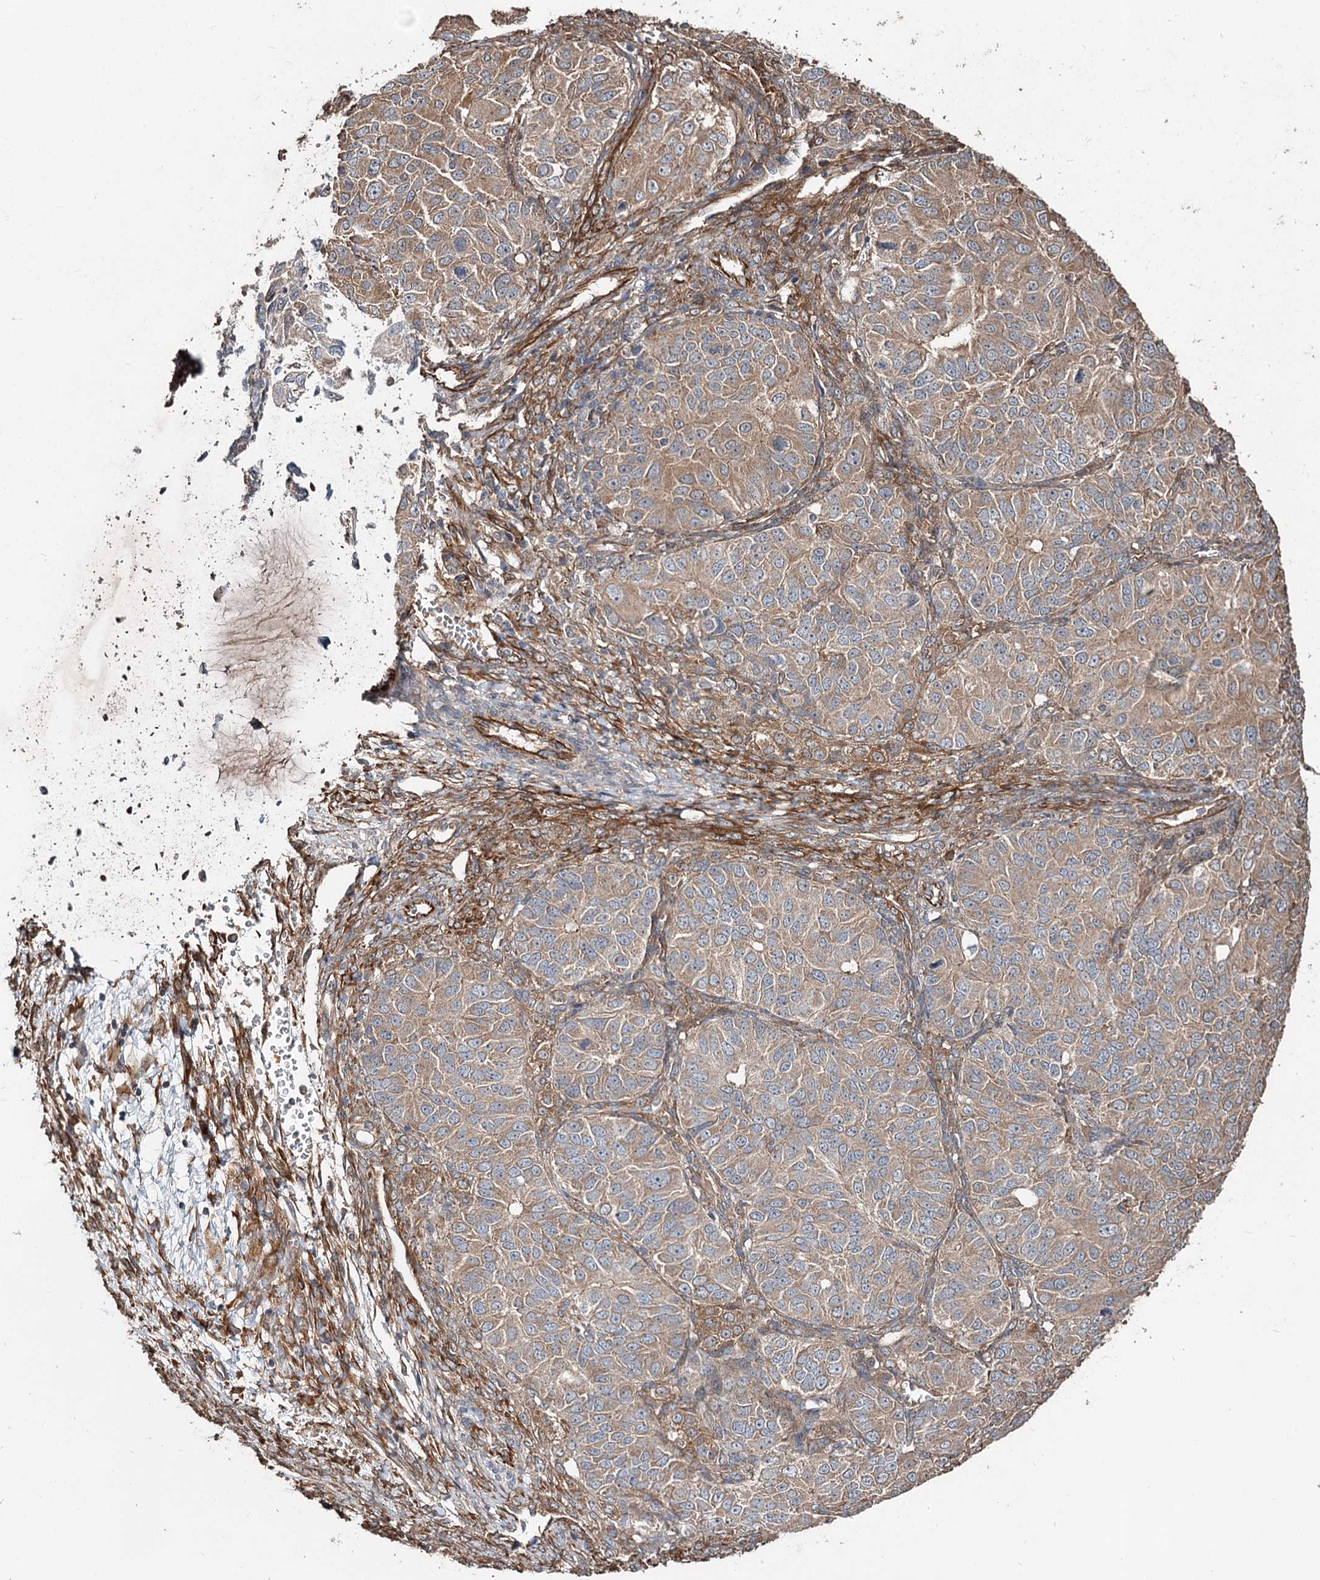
{"staining": {"intensity": "moderate", "quantity": ">75%", "location": "cytoplasmic/membranous"}, "tissue": "ovarian cancer", "cell_type": "Tumor cells", "image_type": "cancer", "snomed": [{"axis": "morphology", "description": "Carcinoma, endometroid"}, {"axis": "topography", "description": "Ovary"}], "caption": "Protein expression analysis of human ovarian endometroid carcinoma reveals moderate cytoplasmic/membranous positivity in about >75% of tumor cells. (DAB (3,3'-diaminobenzidine) = brown stain, brightfield microscopy at high magnification).", "gene": "SPART", "patient": {"sex": "female", "age": 51}}